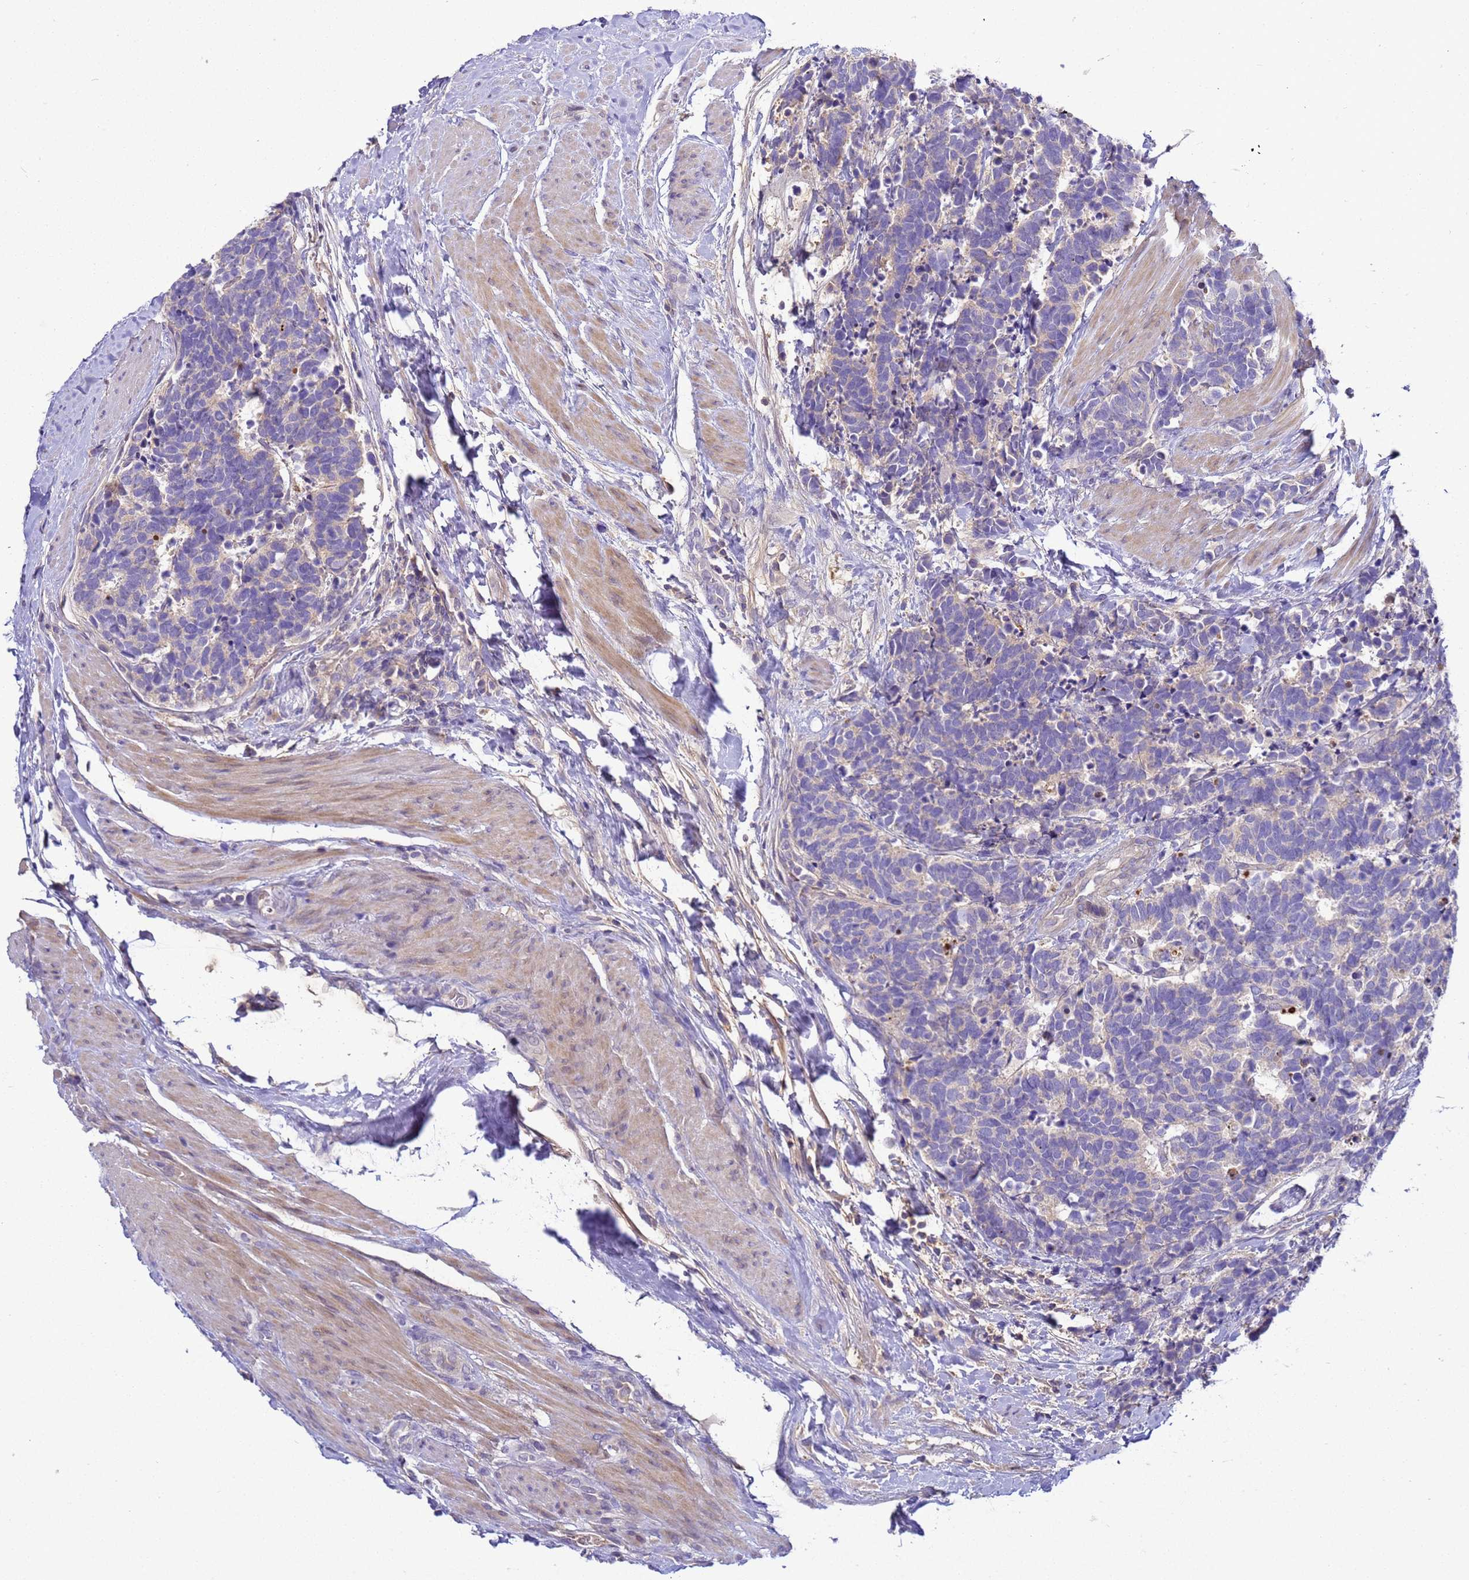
{"staining": {"intensity": "negative", "quantity": "none", "location": "none"}, "tissue": "carcinoid", "cell_type": "Tumor cells", "image_type": "cancer", "snomed": [{"axis": "morphology", "description": "Carcinoma, NOS"}, {"axis": "morphology", "description": "Carcinoid, malignant, NOS"}, {"axis": "topography", "description": "Prostate"}], "caption": "This is an immunohistochemistry (IHC) image of carcinoid. There is no positivity in tumor cells.", "gene": "TBCD", "patient": {"sex": "male", "age": 57}}